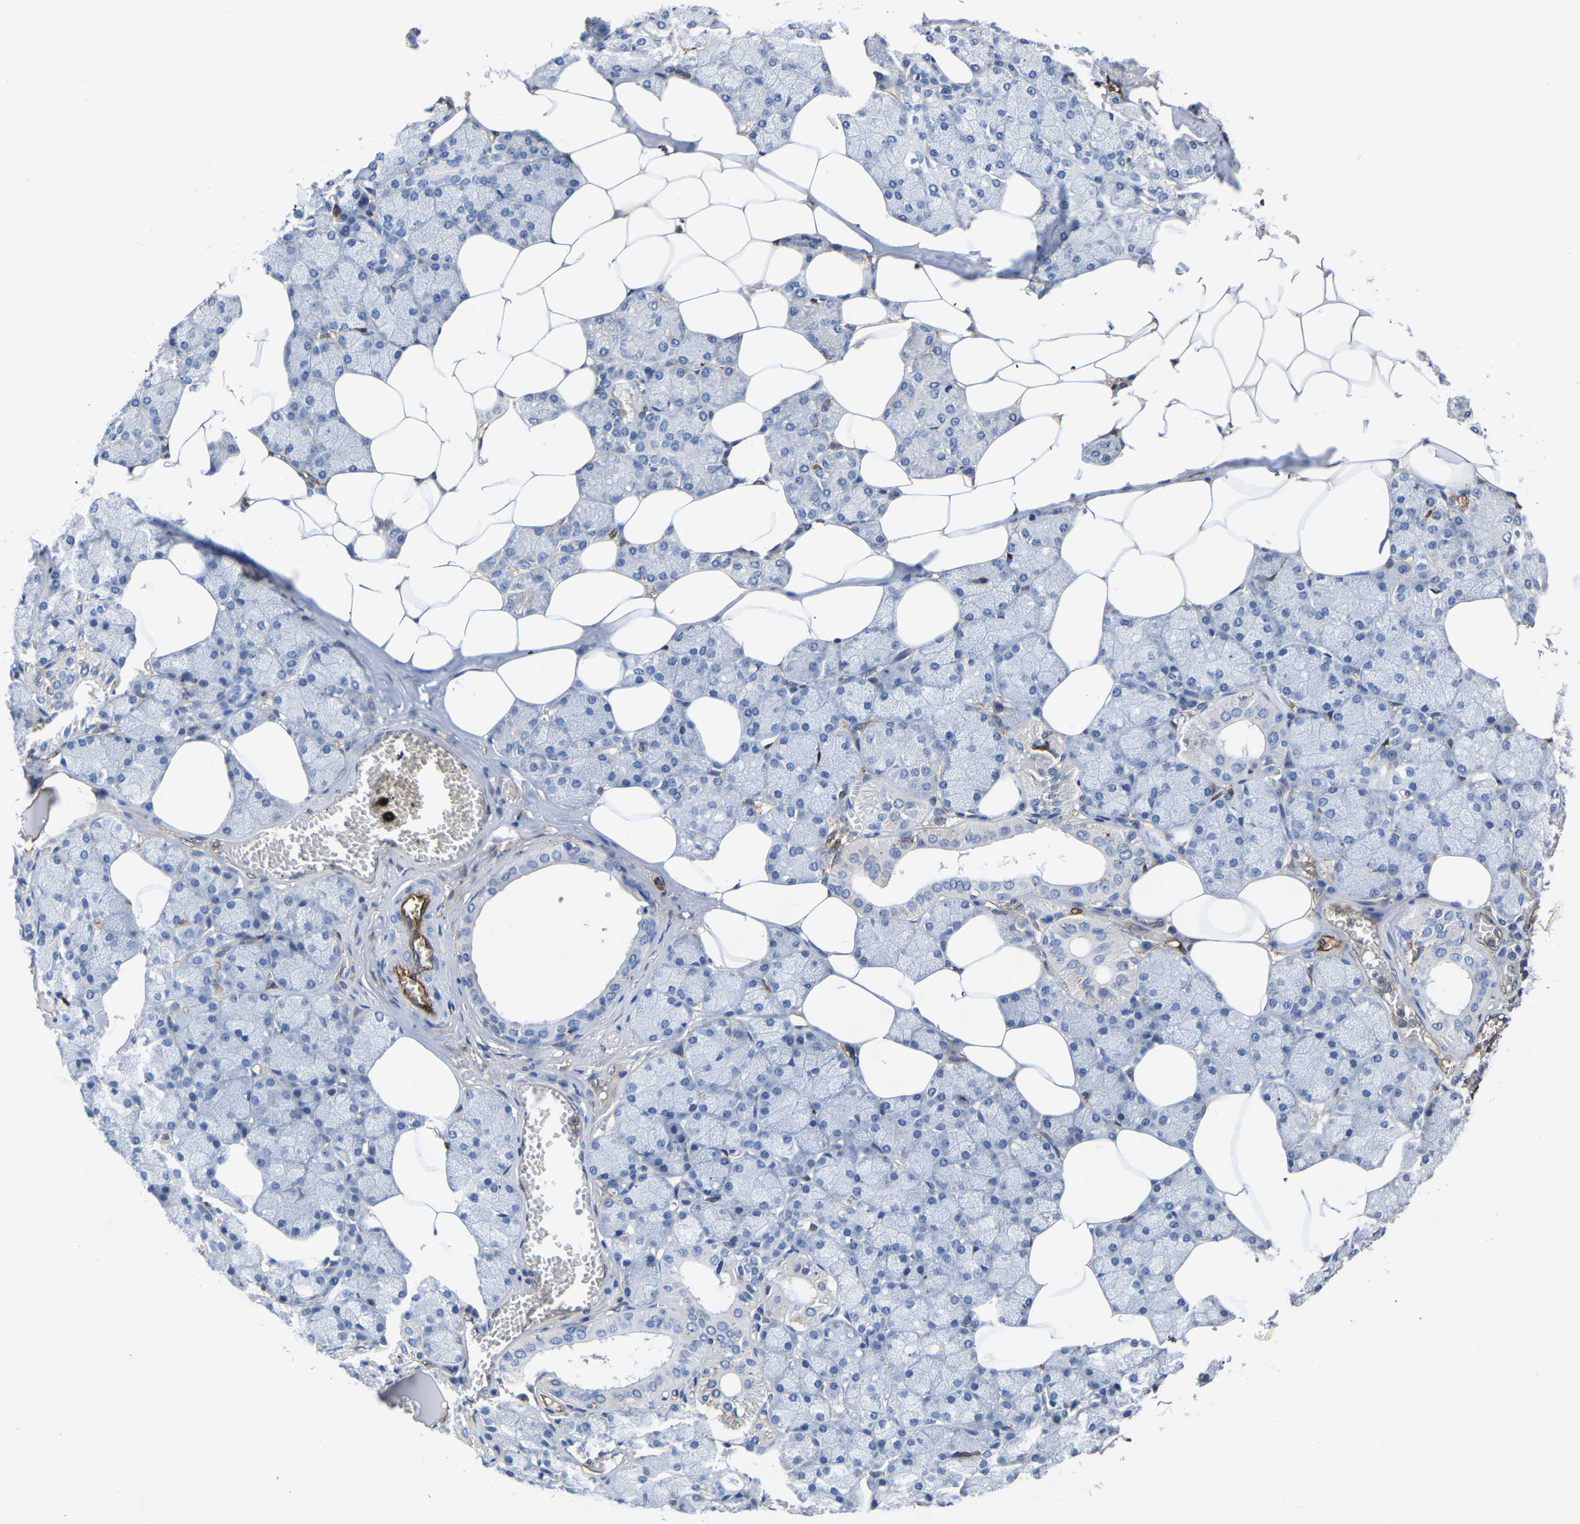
{"staining": {"intensity": "negative", "quantity": "none", "location": "none"}, "tissue": "salivary gland", "cell_type": "Glandular cells", "image_type": "normal", "snomed": [{"axis": "morphology", "description": "Normal tissue, NOS"}, {"axis": "topography", "description": "Salivary gland"}], "caption": "Immunohistochemistry (IHC) histopathology image of unremarkable salivary gland stained for a protein (brown), which demonstrates no positivity in glandular cells. The staining was performed using DAB (3,3'-diaminobenzidine) to visualize the protein expression in brown, while the nuclei were stained in blue with hematoxylin (Magnification: 20x).", "gene": "ATG2B", "patient": {"sex": "male", "age": 62}}